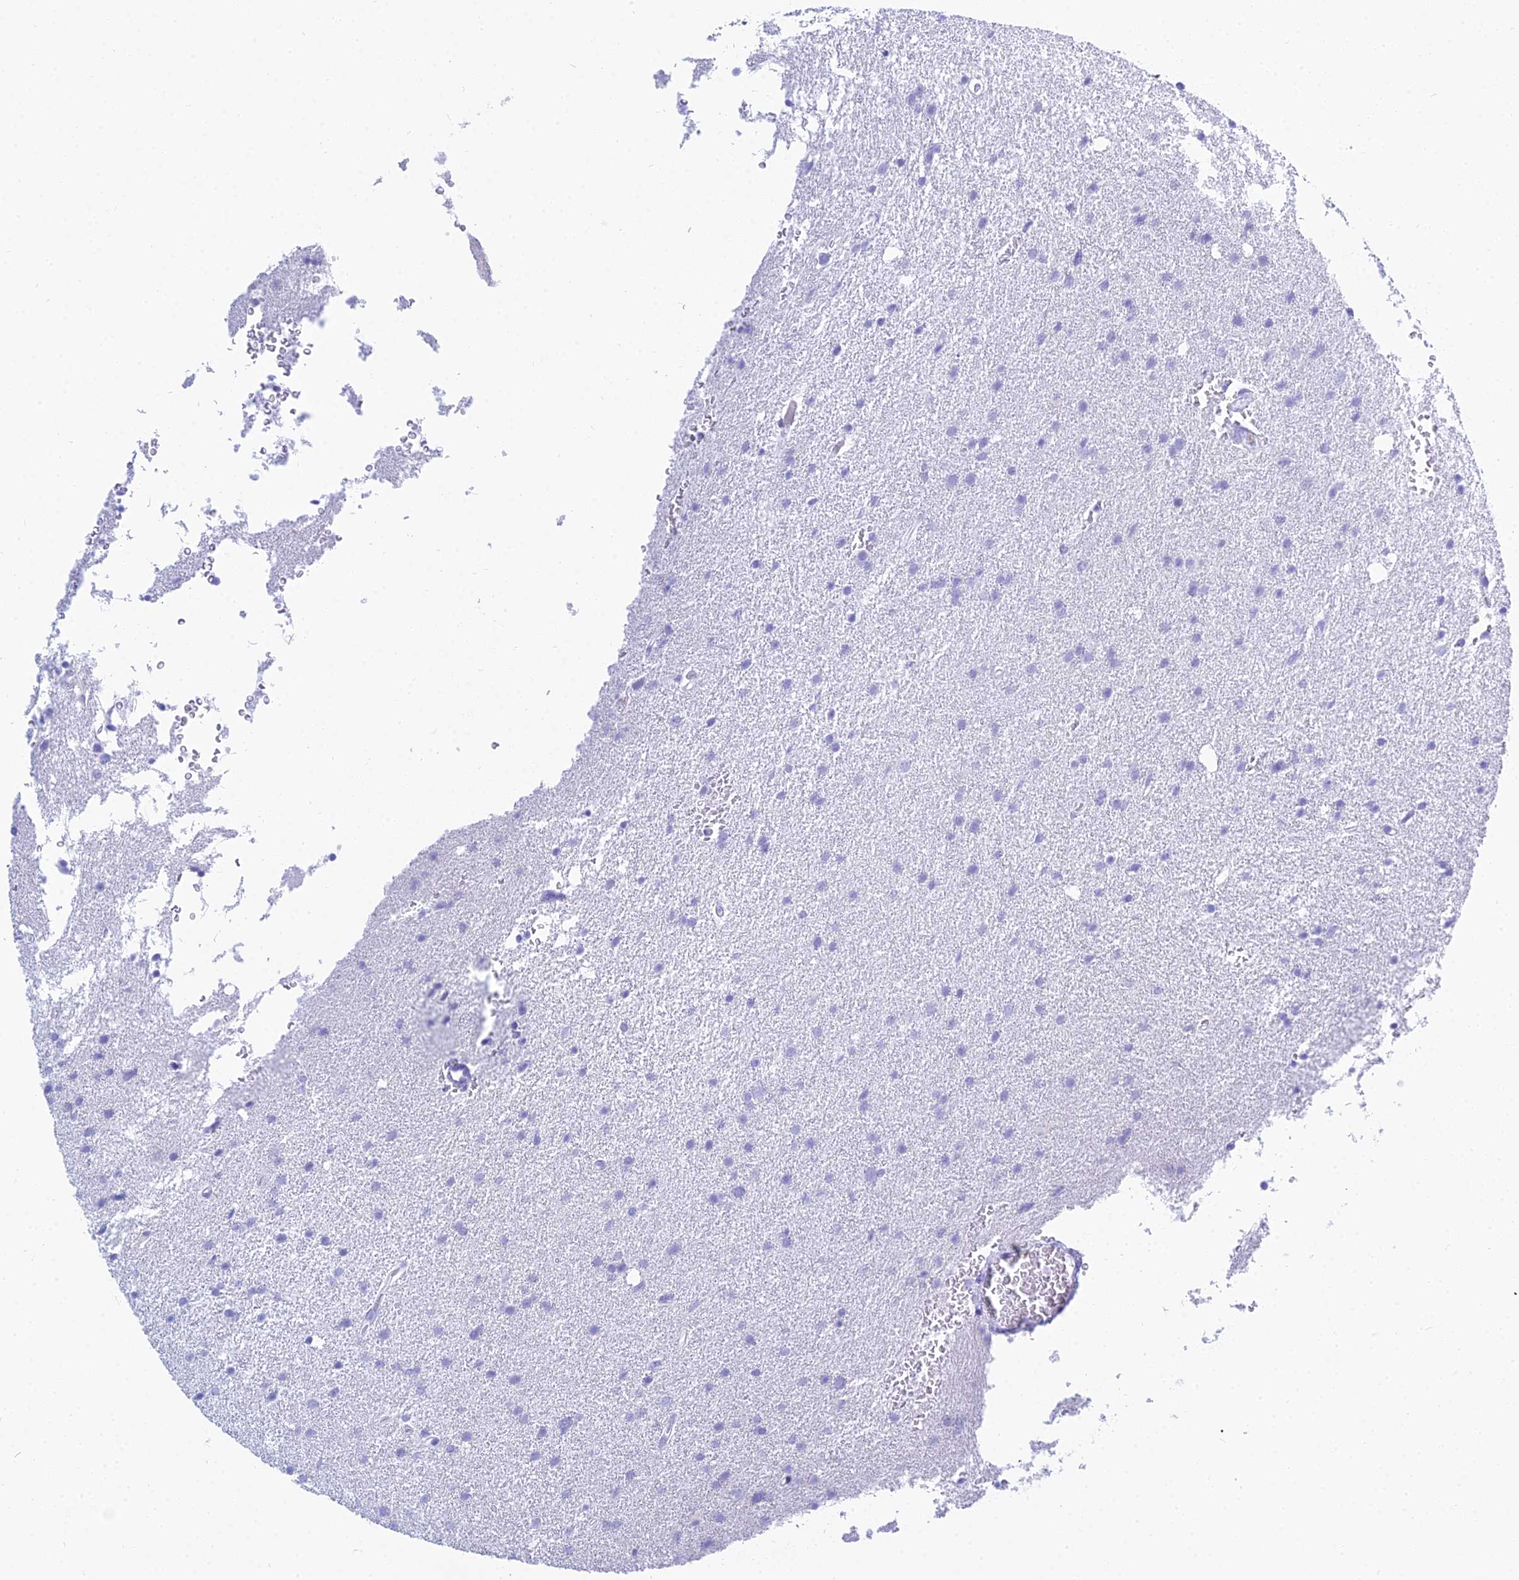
{"staining": {"intensity": "negative", "quantity": "none", "location": "none"}, "tissue": "glioma", "cell_type": "Tumor cells", "image_type": "cancer", "snomed": [{"axis": "morphology", "description": "Glioma, malignant, High grade"}, {"axis": "topography", "description": "Cerebral cortex"}], "caption": "Human malignant high-grade glioma stained for a protein using immunohistochemistry (IHC) displays no expression in tumor cells.", "gene": "PATE4", "patient": {"sex": "female", "age": 36}}